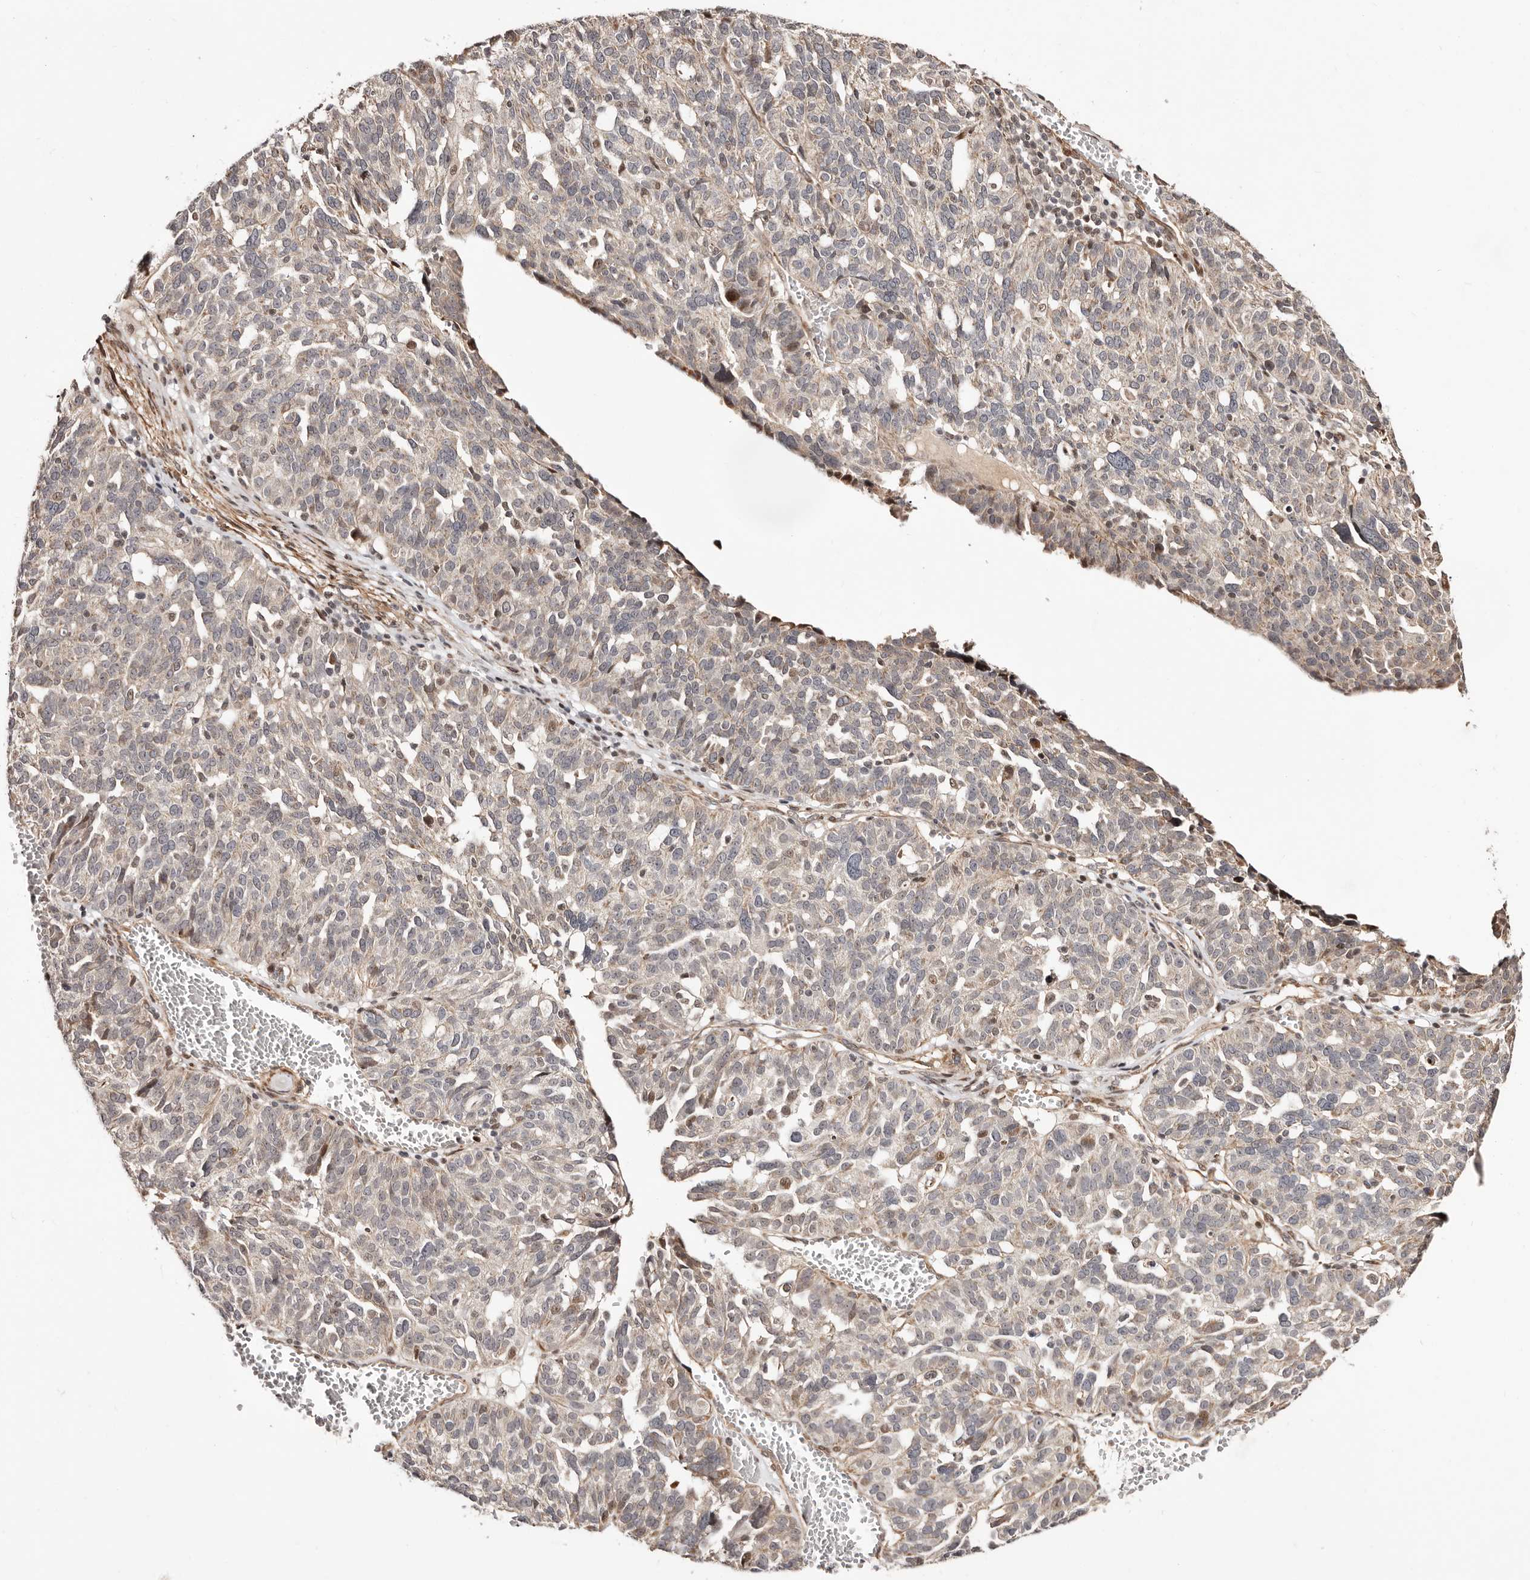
{"staining": {"intensity": "negative", "quantity": "none", "location": "none"}, "tissue": "ovarian cancer", "cell_type": "Tumor cells", "image_type": "cancer", "snomed": [{"axis": "morphology", "description": "Cystadenocarcinoma, serous, NOS"}, {"axis": "topography", "description": "Ovary"}], "caption": "This is an immunohistochemistry (IHC) micrograph of human serous cystadenocarcinoma (ovarian). There is no positivity in tumor cells.", "gene": "HIVEP3", "patient": {"sex": "female", "age": 59}}